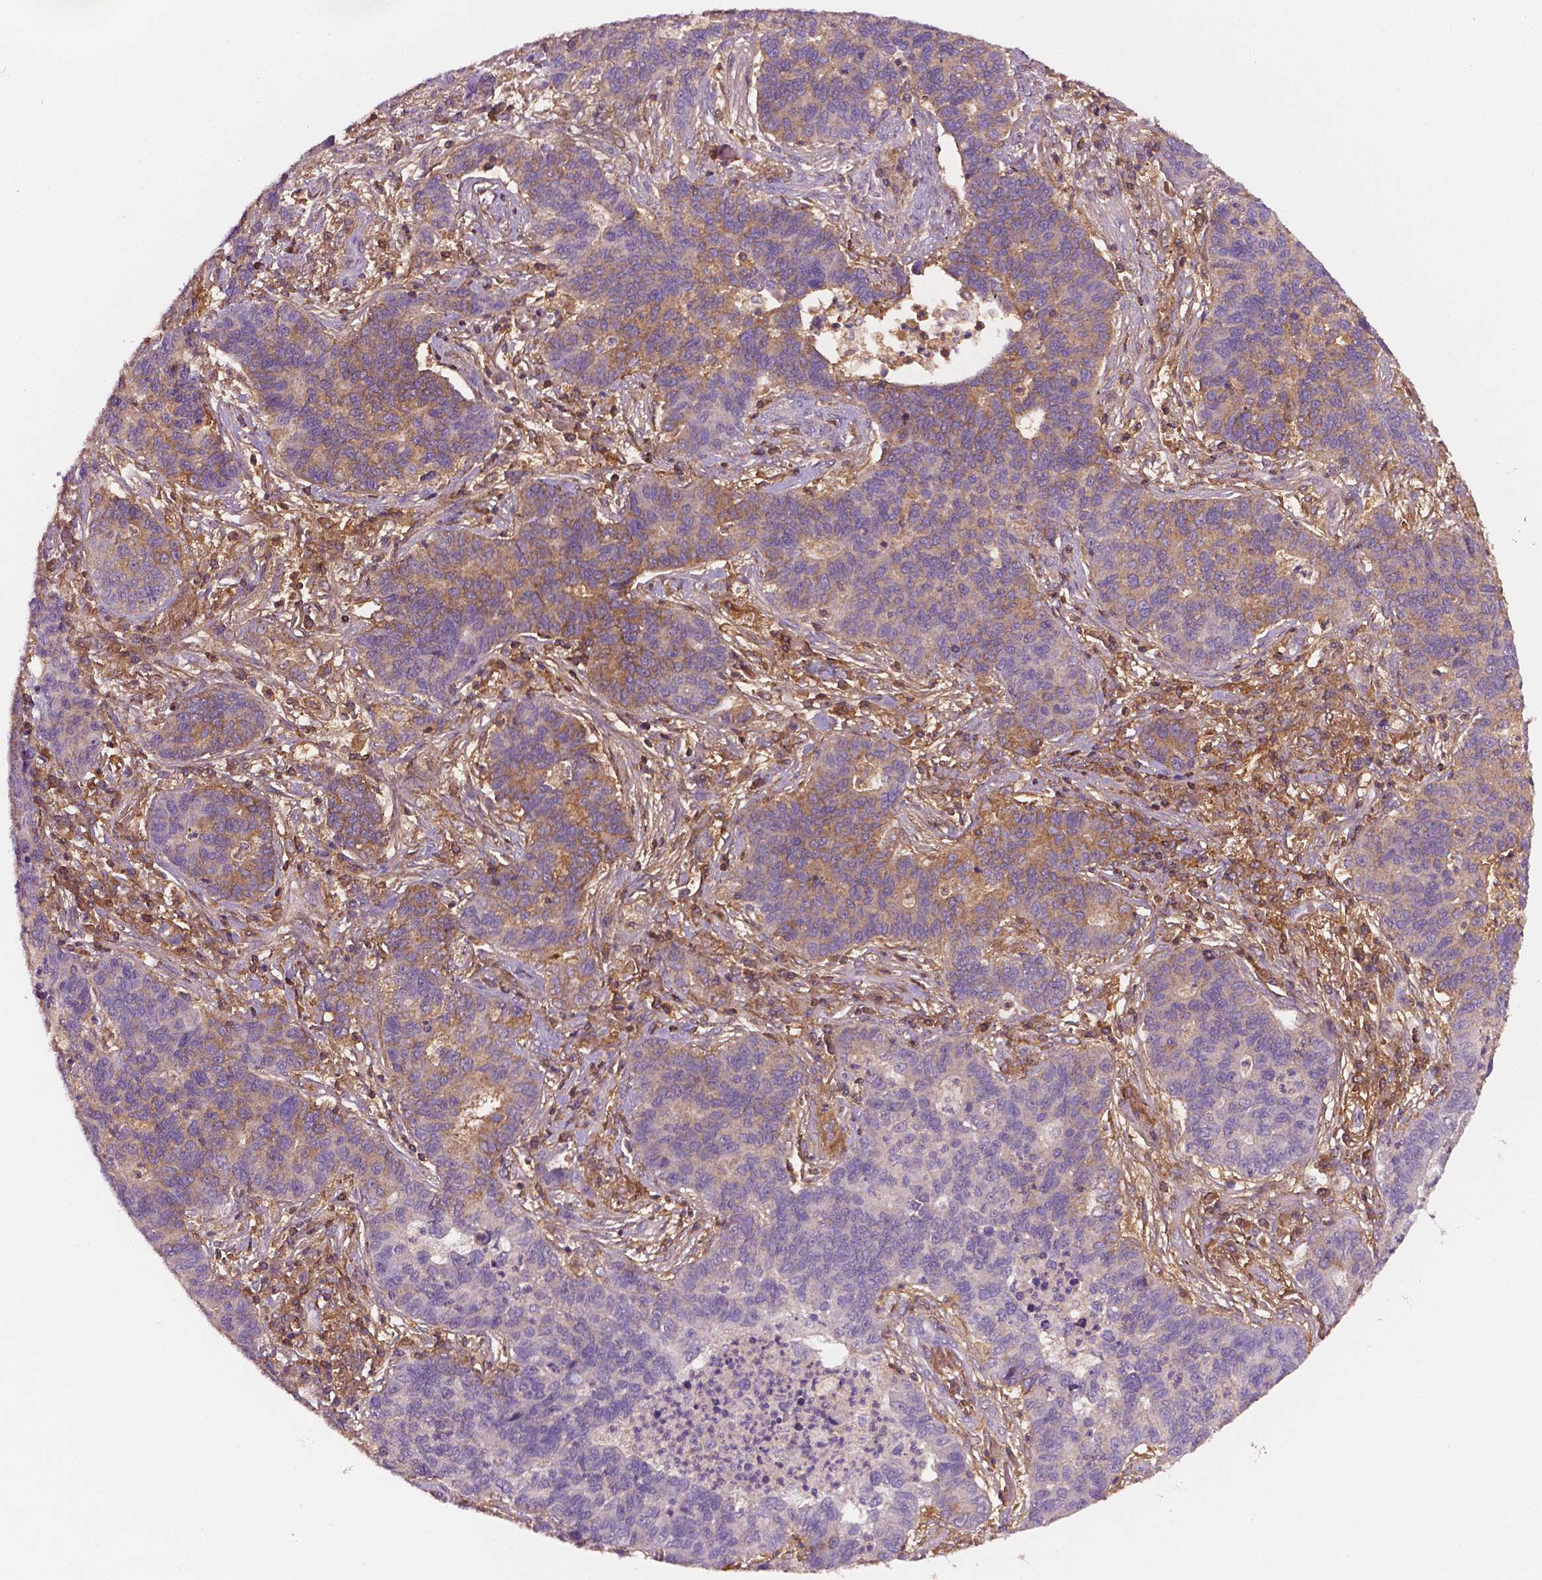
{"staining": {"intensity": "weak", "quantity": "<25%", "location": "cytoplasmic/membranous"}, "tissue": "lung cancer", "cell_type": "Tumor cells", "image_type": "cancer", "snomed": [{"axis": "morphology", "description": "Adenocarcinoma, NOS"}, {"axis": "topography", "description": "Lung"}], "caption": "Lung cancer was stained to show a protein in brown. There is no significant expression in tumor cells.", "gene": "FBLN1", "patient": {"sex": "female", "age": 57}}